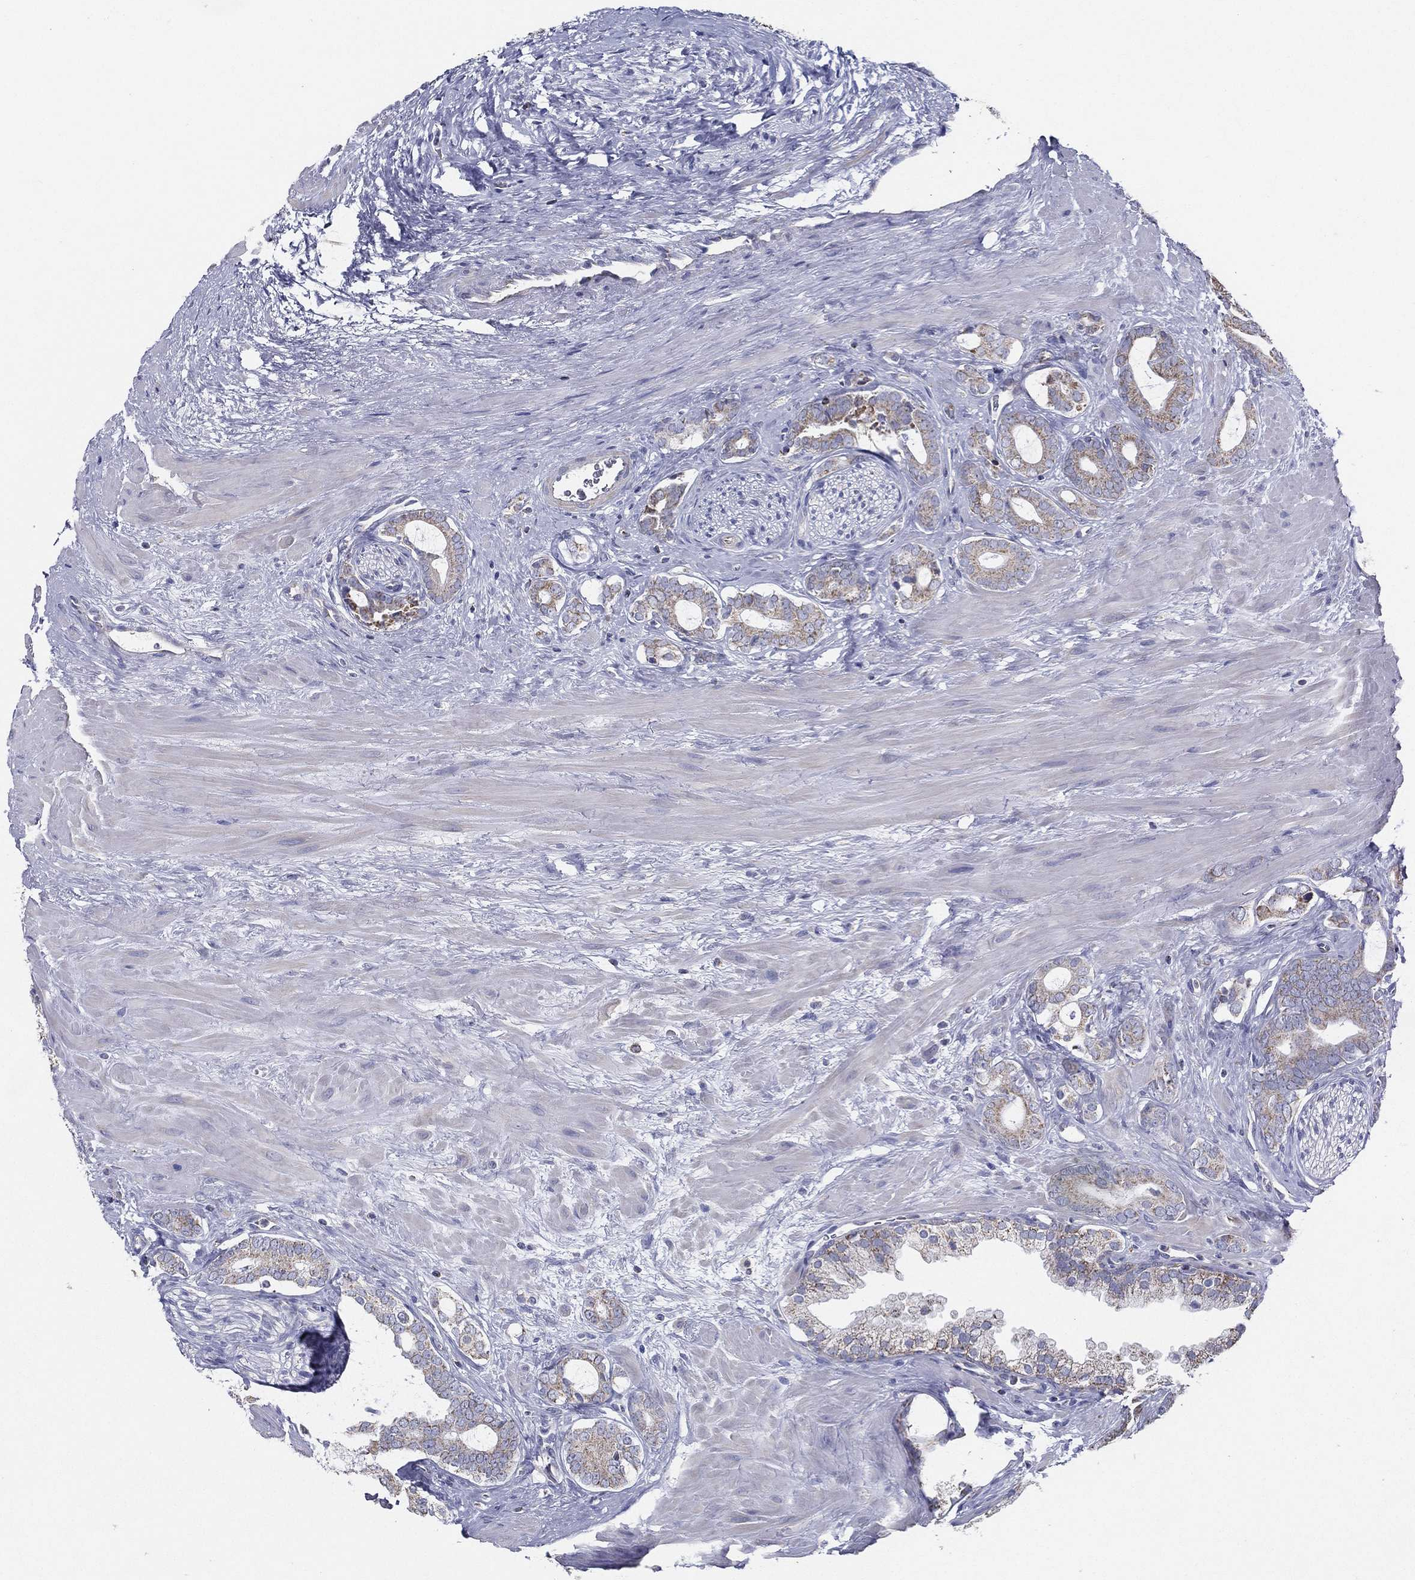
{"staining": {"intensity": "weak", "quantity": "25%-75%", "location": "cytoplasmic/membranous"}, "tissue": "prostate cancer", "cell_type": "Tumor cells", "image_type": "cancer", "snomed": [{"axis": "morphology", "description": "Adenocarcinoma, NOS"}, {"axis": "topography", "description": "Prostate"}], "caption": "Immunohistochemistry staining of adenocarcinoma (prostate), which demonstrates low levels of weak cytoplasmic/membranous positivity in approximately 25%-75% of tumor cells indicating weak cytoplasmic/membranous protein expression. The staining was performed using DAB (brown) for protein detection and nuclei were counterstained in hematoxylin (blue).", "gene": "SFXN1", "patient": {"sex": "male", "age": 55}}